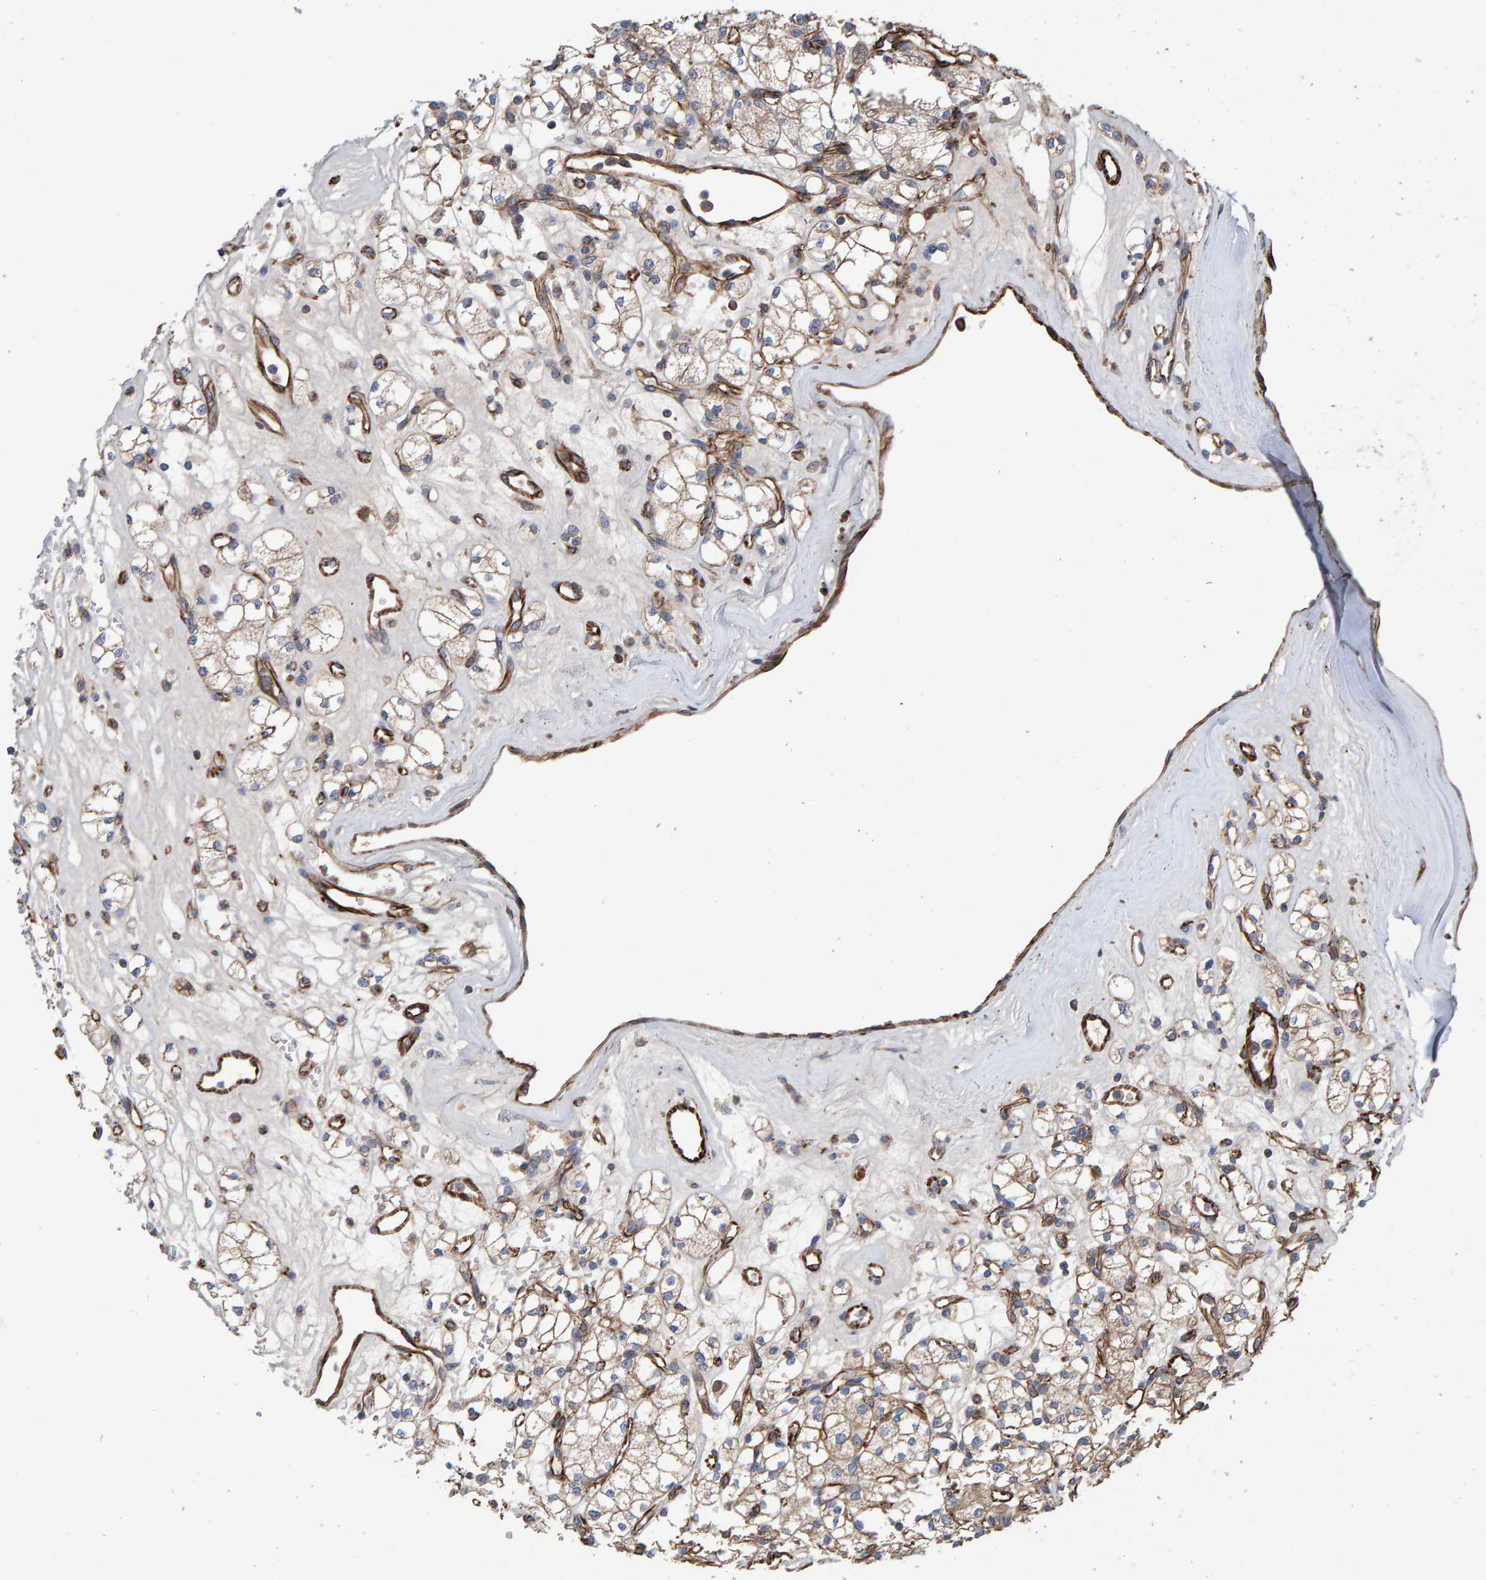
{"staining": {"intensity": "moderate", "quantity": ">75%", "location": "cytoplasmic/membranous"}, "tissue": "renal cancer", "cell_type": "Tumor cells", "image_type": "cancer", "snomed": [{"axis": "morphology", "description": "Adenocarcinoma, NOS"}, {"axis": "topography", "description": "Kidney"}], "caption": "A histopathology image of human renal cancer stained for a protein reveals moderate cytoplasmic/membranous brown staining in tumor cells.", "gene": "ZNF347", "patient": {"sex": "male", "age": 77}}